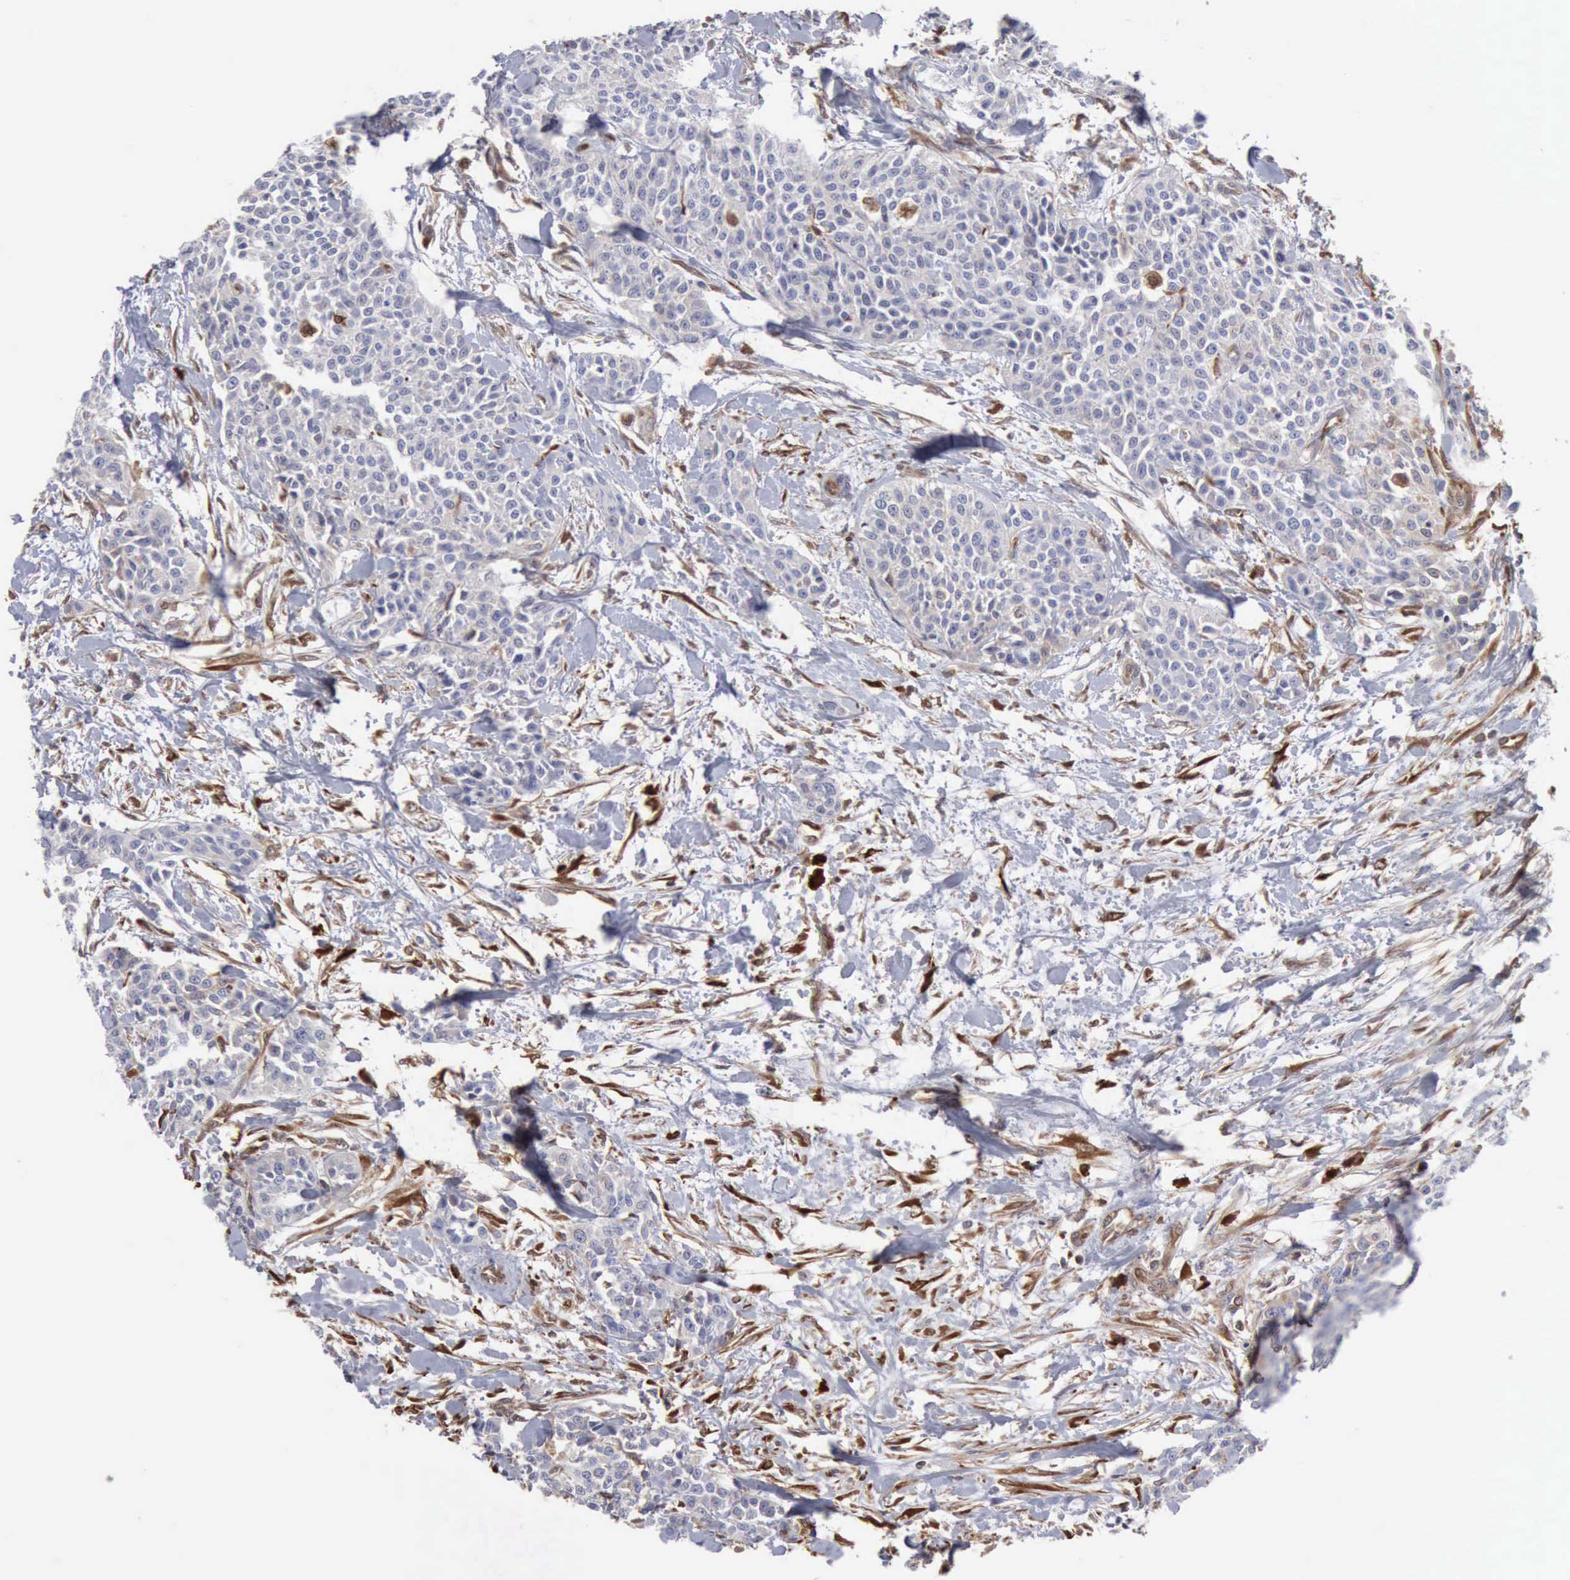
{"staining": {"intensity": "weak", "quantity": "<25%", "location": "cytoplasmic/membranous"}, "tissue": "urothelial cancer", "cell_type": "Tumor cells", "image_type": "cancer", "snomed": [{"axis": "morphology", "description": "Urothelial carcinoma, High grade"}, {"axis": "topography", "description": "Urinary bladder"}], "caption": "This is an immunohistochemistry micrograph of urothelial cancer. There is no expression in tumor cells.", "gene": "APOL2", "patient": {"sex": "male", "age": 56}}